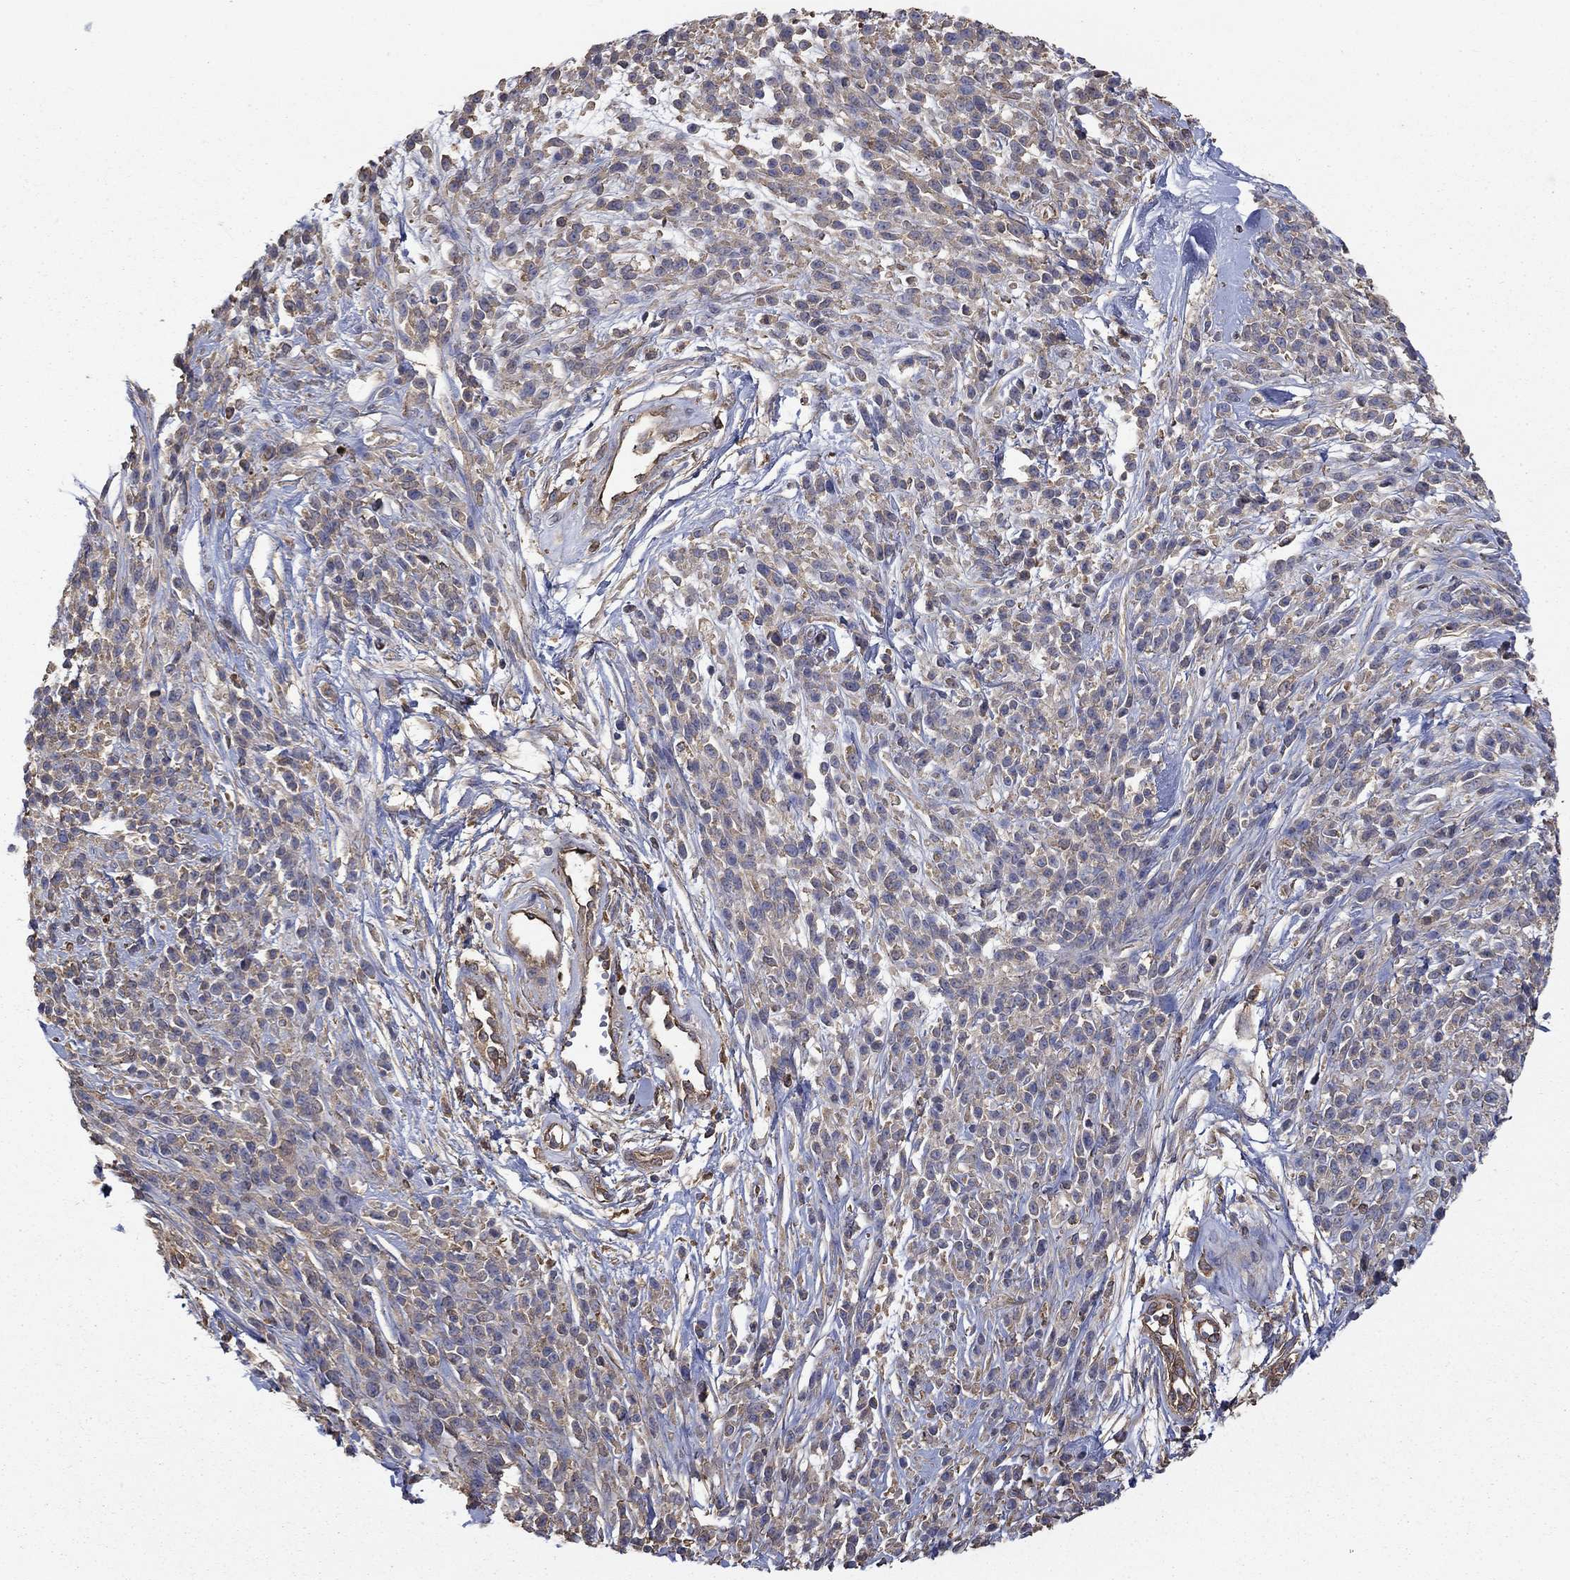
{"staining": {"intensity": "weak", "quantity": ">75%", "location": "cytoplasmic/membranous"}, "tissue": "melanoma", "cell_type": "Tumor cells", "image_type": "cancer", "snomed": [{"axis": "morphology", "description": "Malignant melanoma, NOS"}, {"axis": "topography", "description": "Skin"}, {"axis": "topography", "description": "Skin of trunk"}], "caption": "Malignant melanoma stained with immunohistochemistry (IHC) shows weak cytoplasmic/membranous staining in about >75% of tumor cells.", "gene": "DPYSL2", "patient": {"sex": "male", "age": 74}}